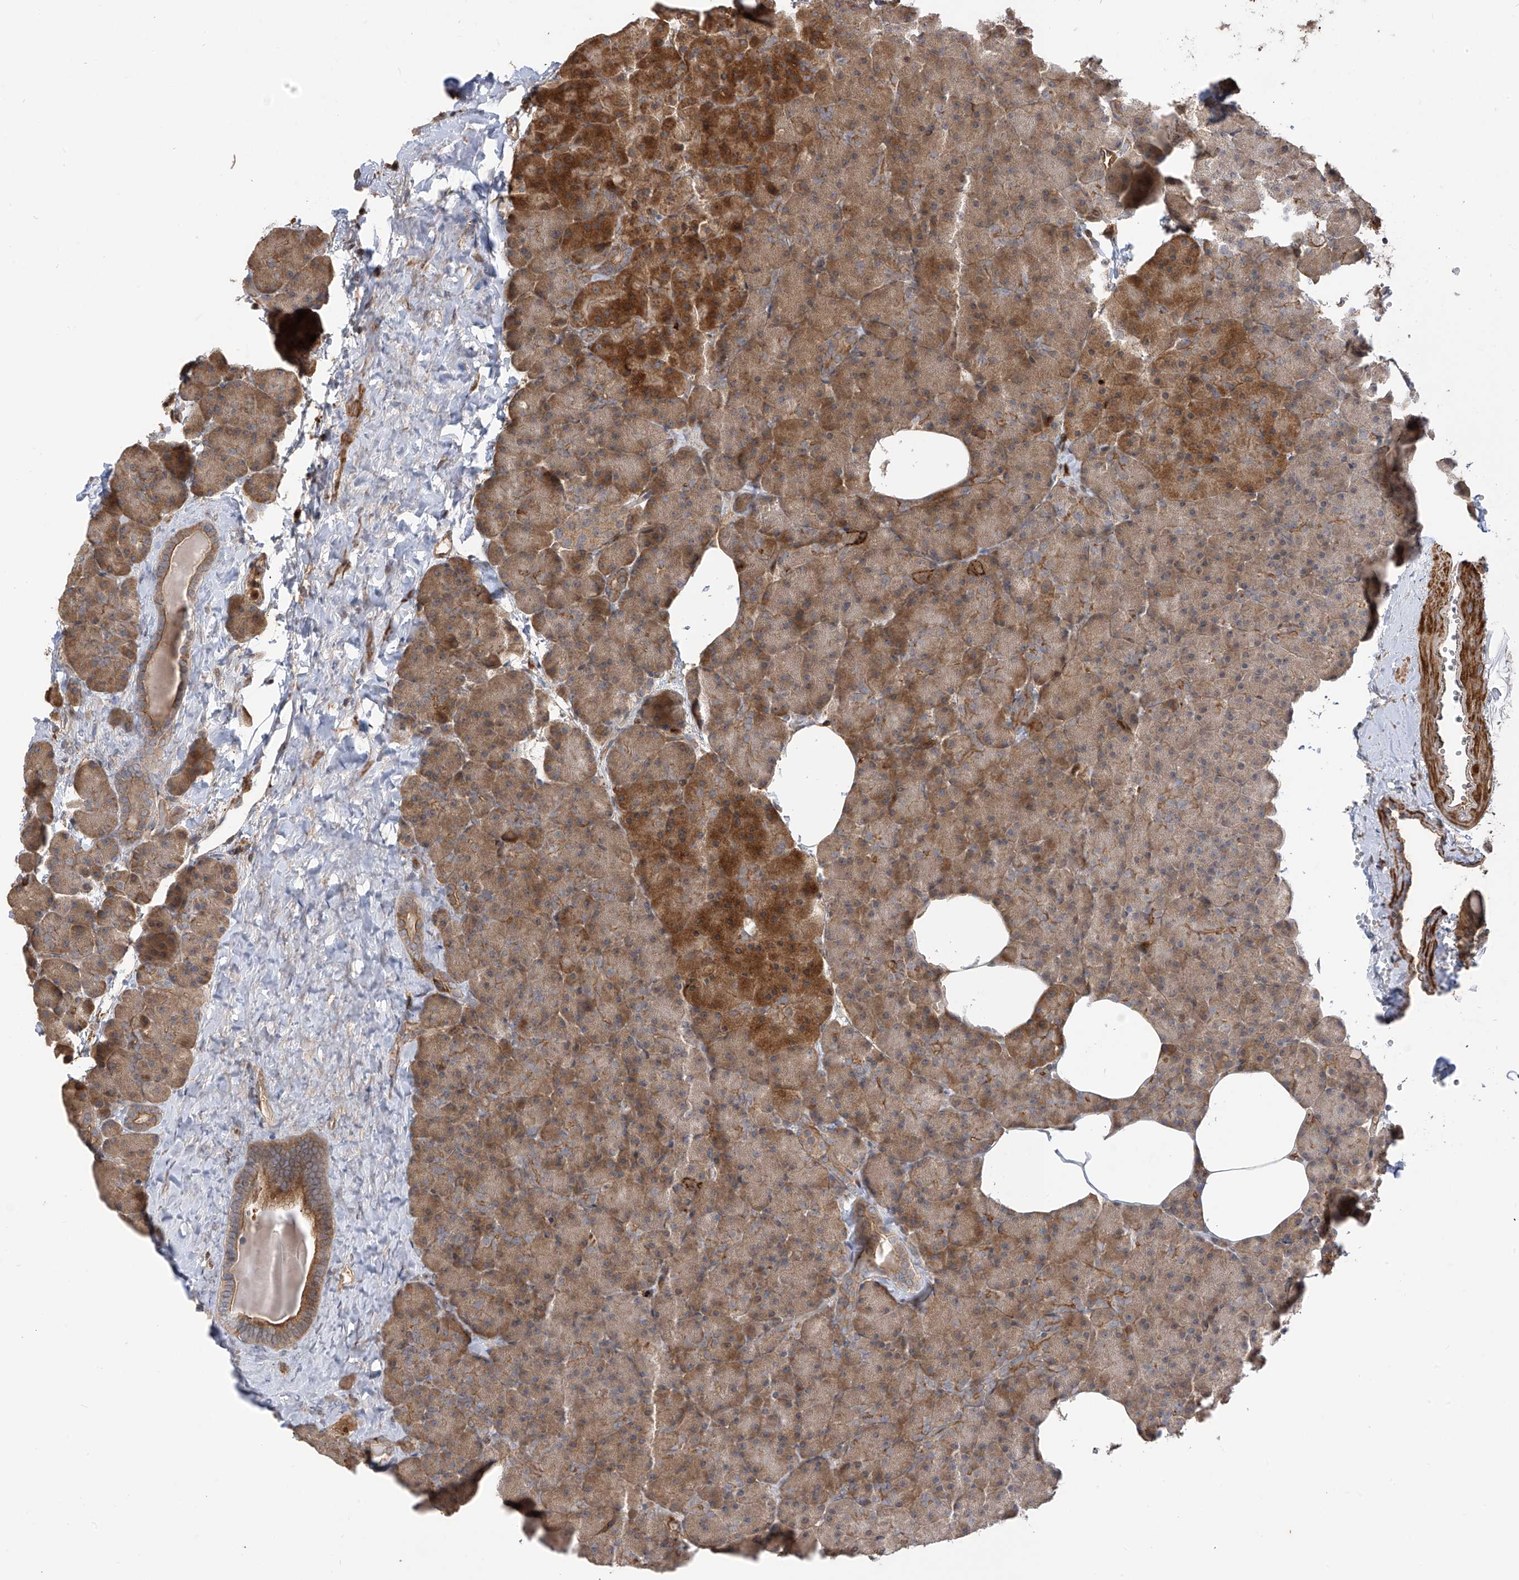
{"staining": {"intensity": "moderate", "quantity": "25%-75%", "location": "cytoplasmic/membranous"}, "tissue": "pancreas", "cell_type": "Exocrine glandular cells", "image_type": "normal", "snomed": [{"axis": "morphology", "description": "Normal tissue, NOS"}, {"axis": "morphology", "description": "Carcinoid, malignant, NOS"}, {"axis": "topography", "description": "Pancreas"}], "caption": "The photomicrograph exhibits immunohistochemical staining of benign pancreas. There is moderate cytoplasmic/membranous positivity is seen in about 25%-75% of exocrine glandular cells. (Stains: DAB in brown, nuclei in blue, Microscopy: brightfield microscopy at high magnification).", "gene": "ATAD2B", "patient": {"sex": "female", "age": 35}}